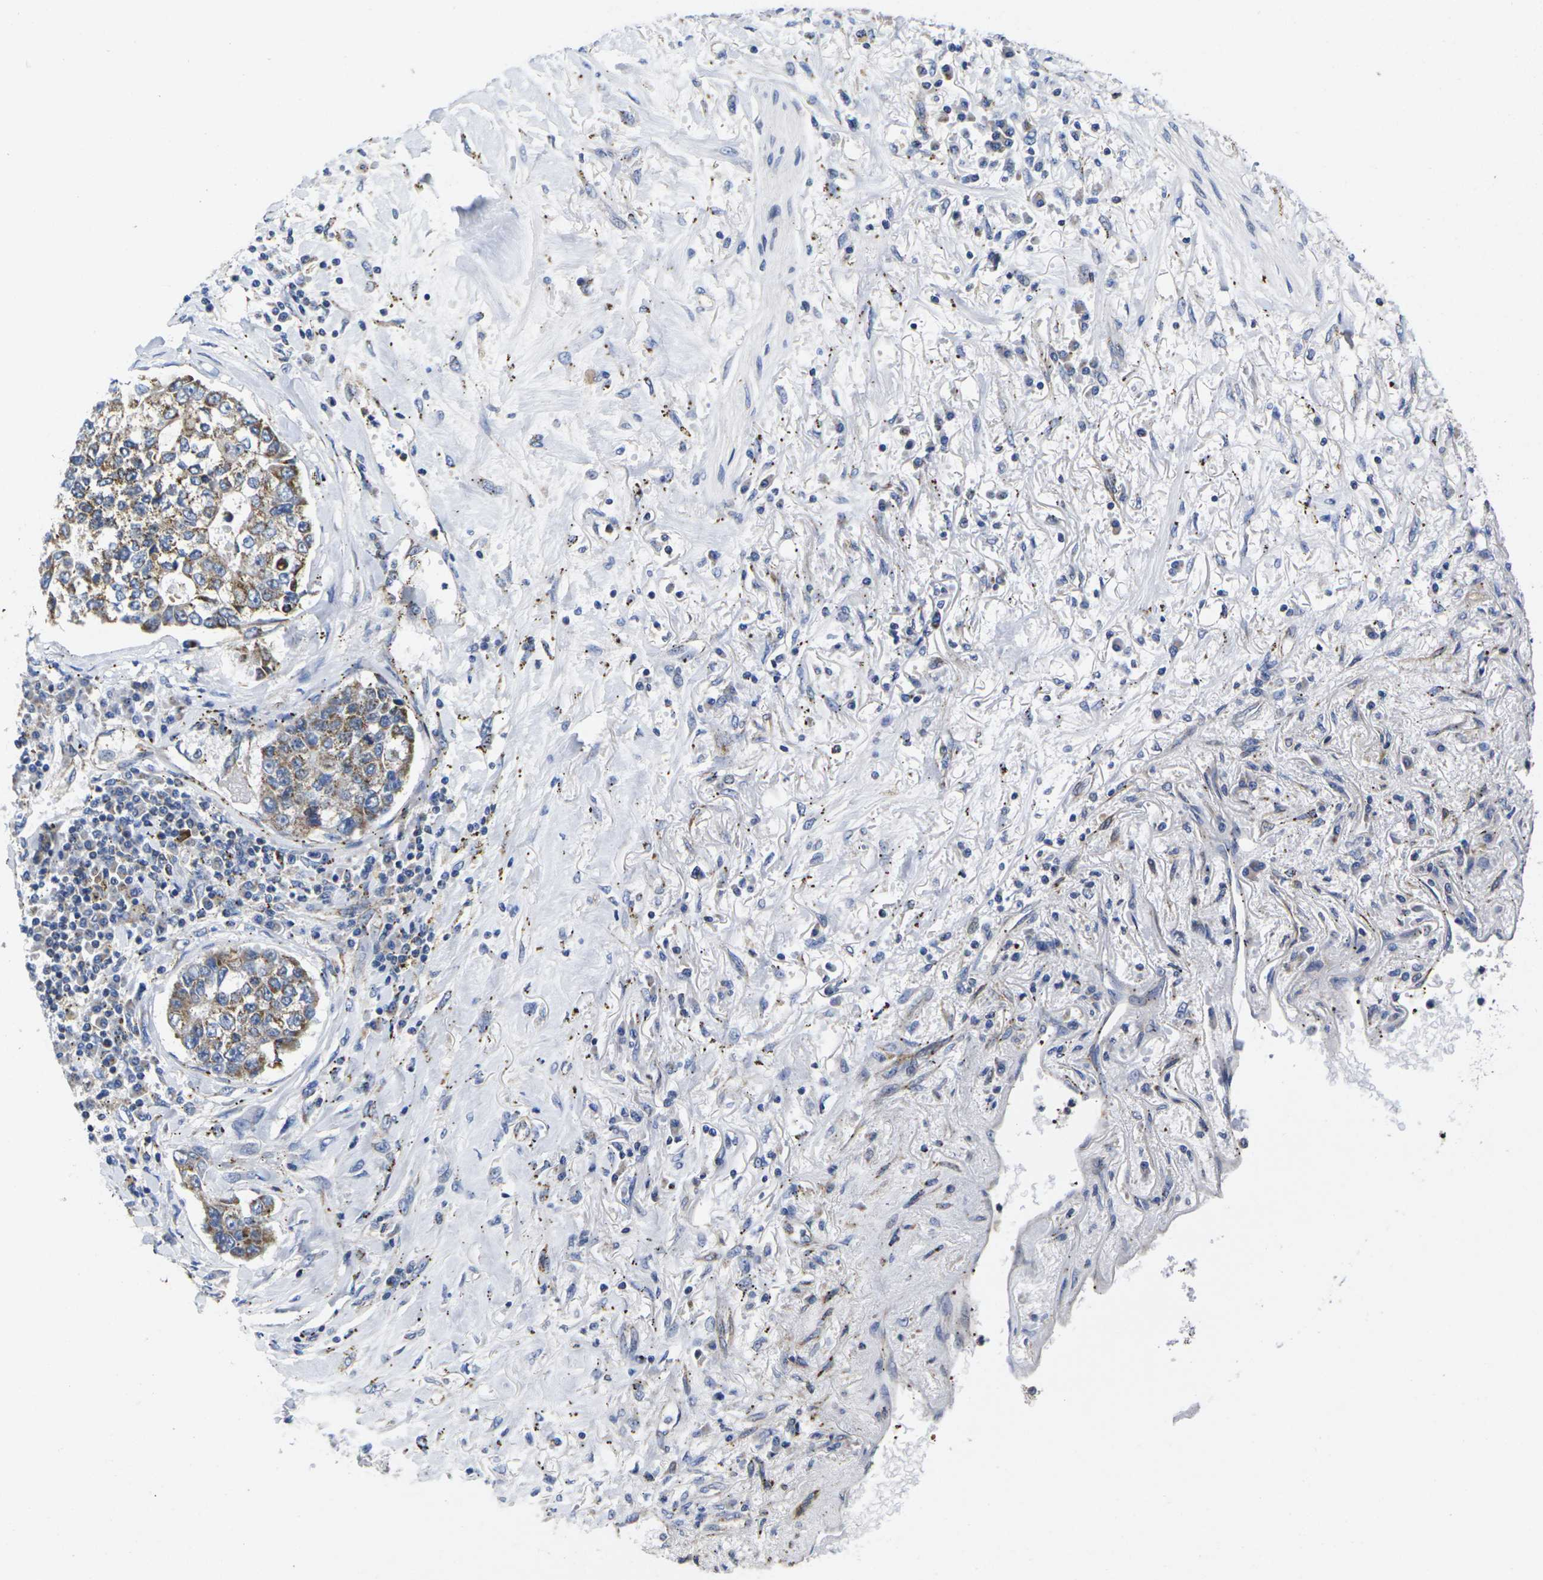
{"staining": {"intensity": "moderate", "quantity": "25%-75%", "location": "cytoplasmic/membranous"}, "tissue": "lung cancer", "cell_type": "Tumor cells", "image_type": "cancer", "snomed": [{"axis": "morphology", "description": "Adenocarcinoma, NOS"}, {"axis": "topography", "description": "Lung"}], "caption": "Immunohistochemistry staining of lung adenocarcinoma, which reveals medium levels of moderate cytoplasmic/membranous expression in approximately 25%-75% of tumor cells indicating moderate cytoplasmic/membranous protein positivity. The staining was performed using DAB (brown) for protein detection and nuclei were counterstained in hematoxylin (blue).", "gene": "P2RY11", "patient": {"sex": "male", "age": 49}}